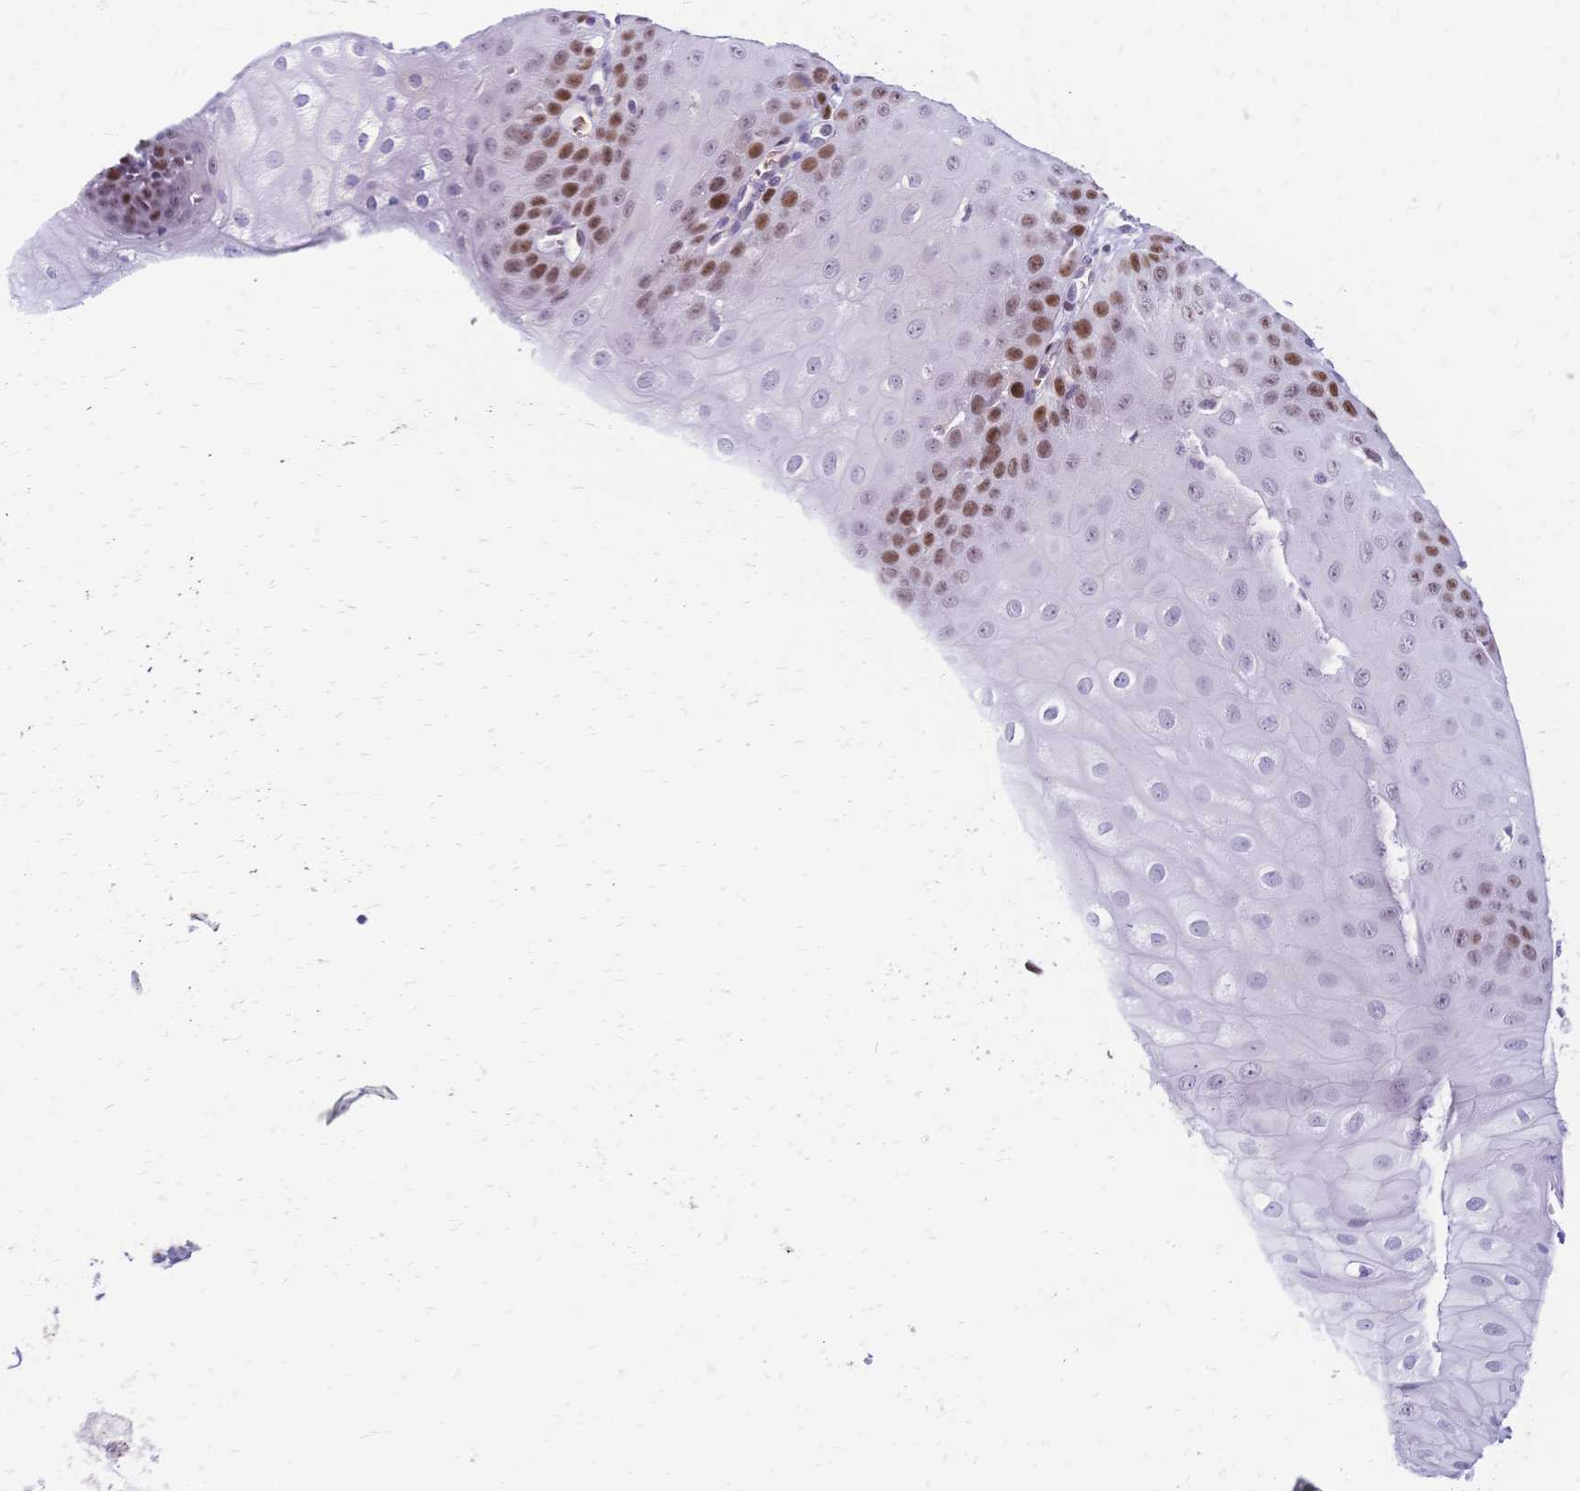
{"staining": {"intensity": "moderate", "quantity": "25%-75%", "location": "nuclear"}, "tissue": "esophagus", "cell_type": "Squamous epithelial cells", "image_type": "normal", "snomed": [{"axis": "morphology", "description": "Normal tissue, NOS"}, {"axis": "topography", "description": "Esophagus"}], "caption": "Immunohistochemistry (IHC) of normal human esophagus shows medium levels of moderate nuclear expression in about 25%-75% of squamous epithelial cells.", "gene": "NFIC", "patient": {"sex": "male", "age": 71}}